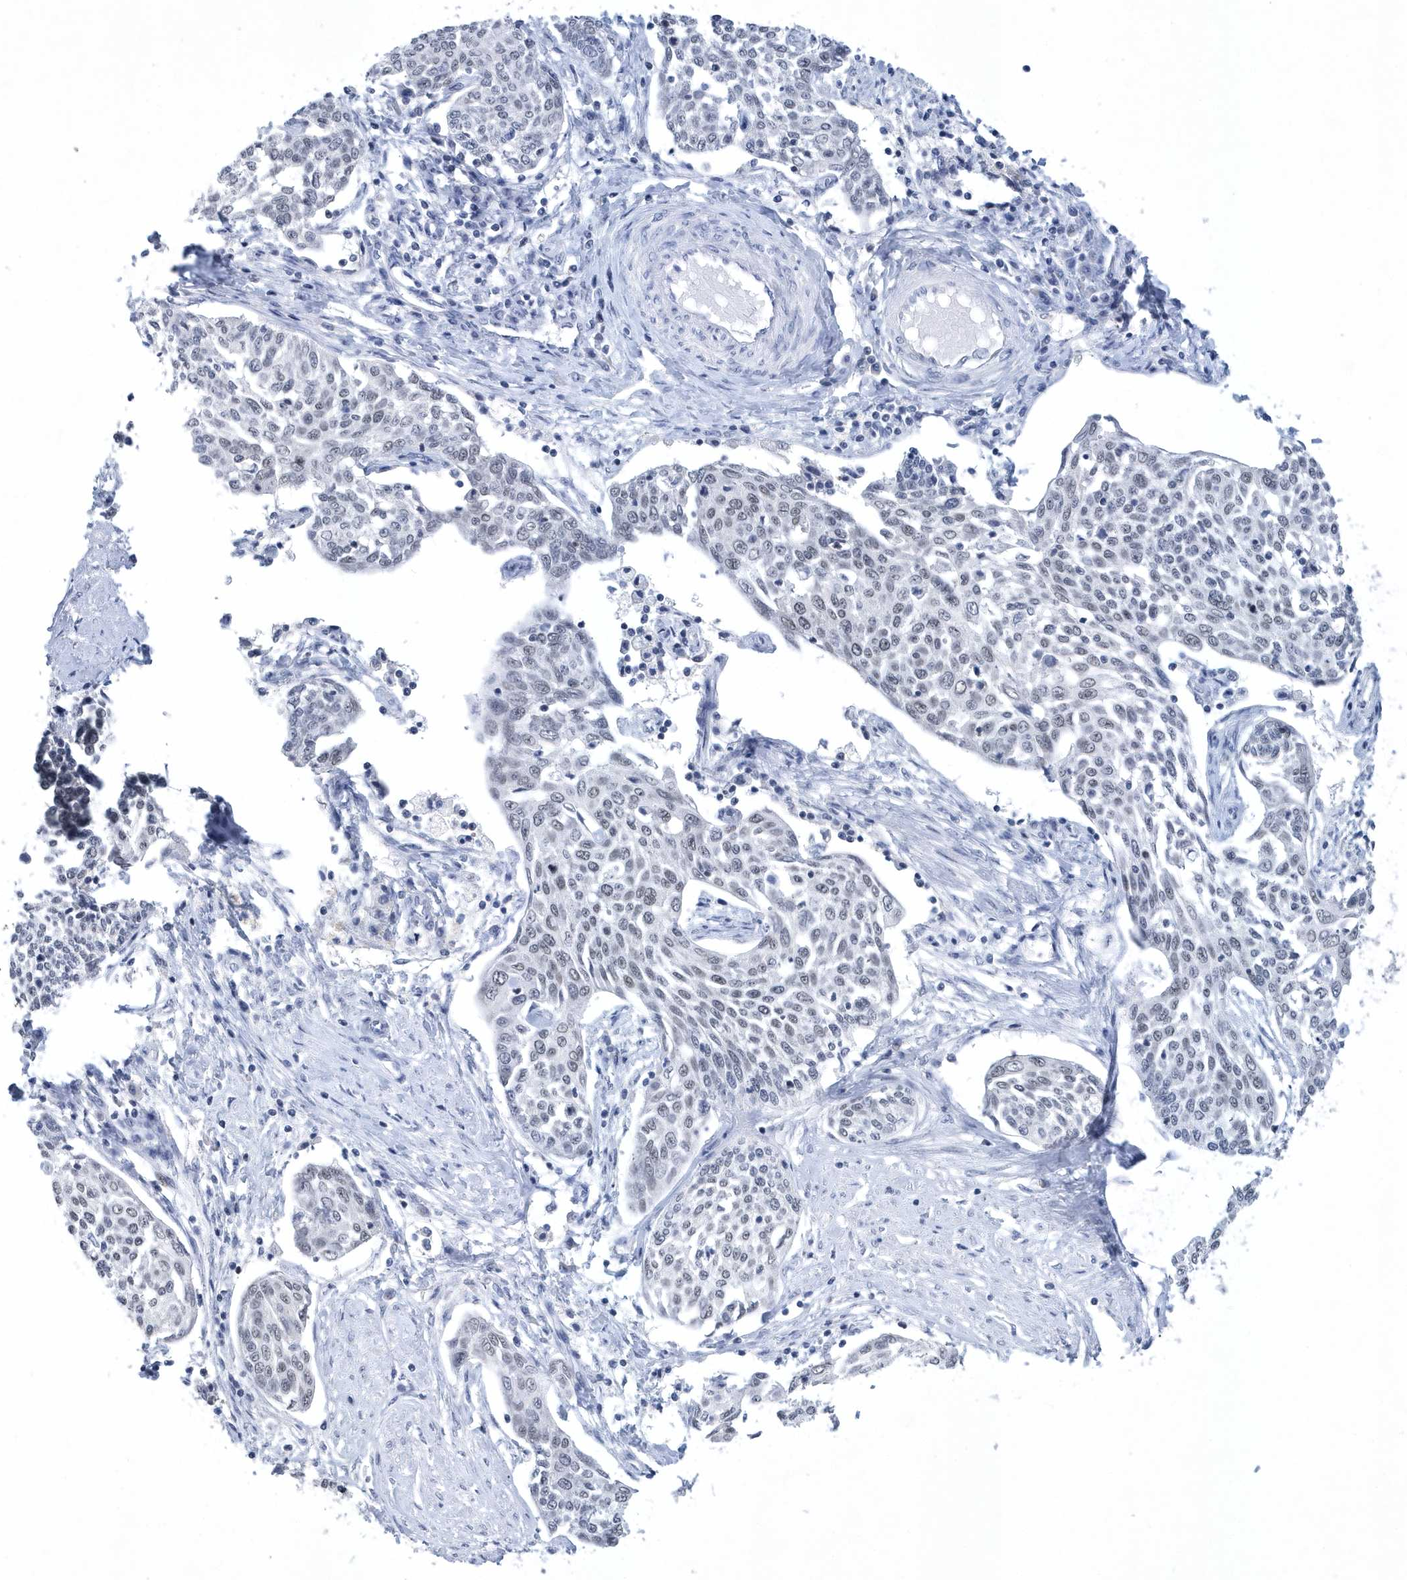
{"staining": {"intensity": "negative", "quantity": "none", "location": "none"}, "tissue": "cervical cancer", "cell_type": "Tumor cells", "image_type": "cancer", "snomed": [{"axis": "morphology", "description": "Squamous cell carcinoma, NOS"}, {"axis": "topography", "description": "Cervix"}], "caption": "Tumor cells are negative for protein expression in human cervical cancer.", "gene": "SRGAP3", "patient": {"sex": "female", "age": 34}}